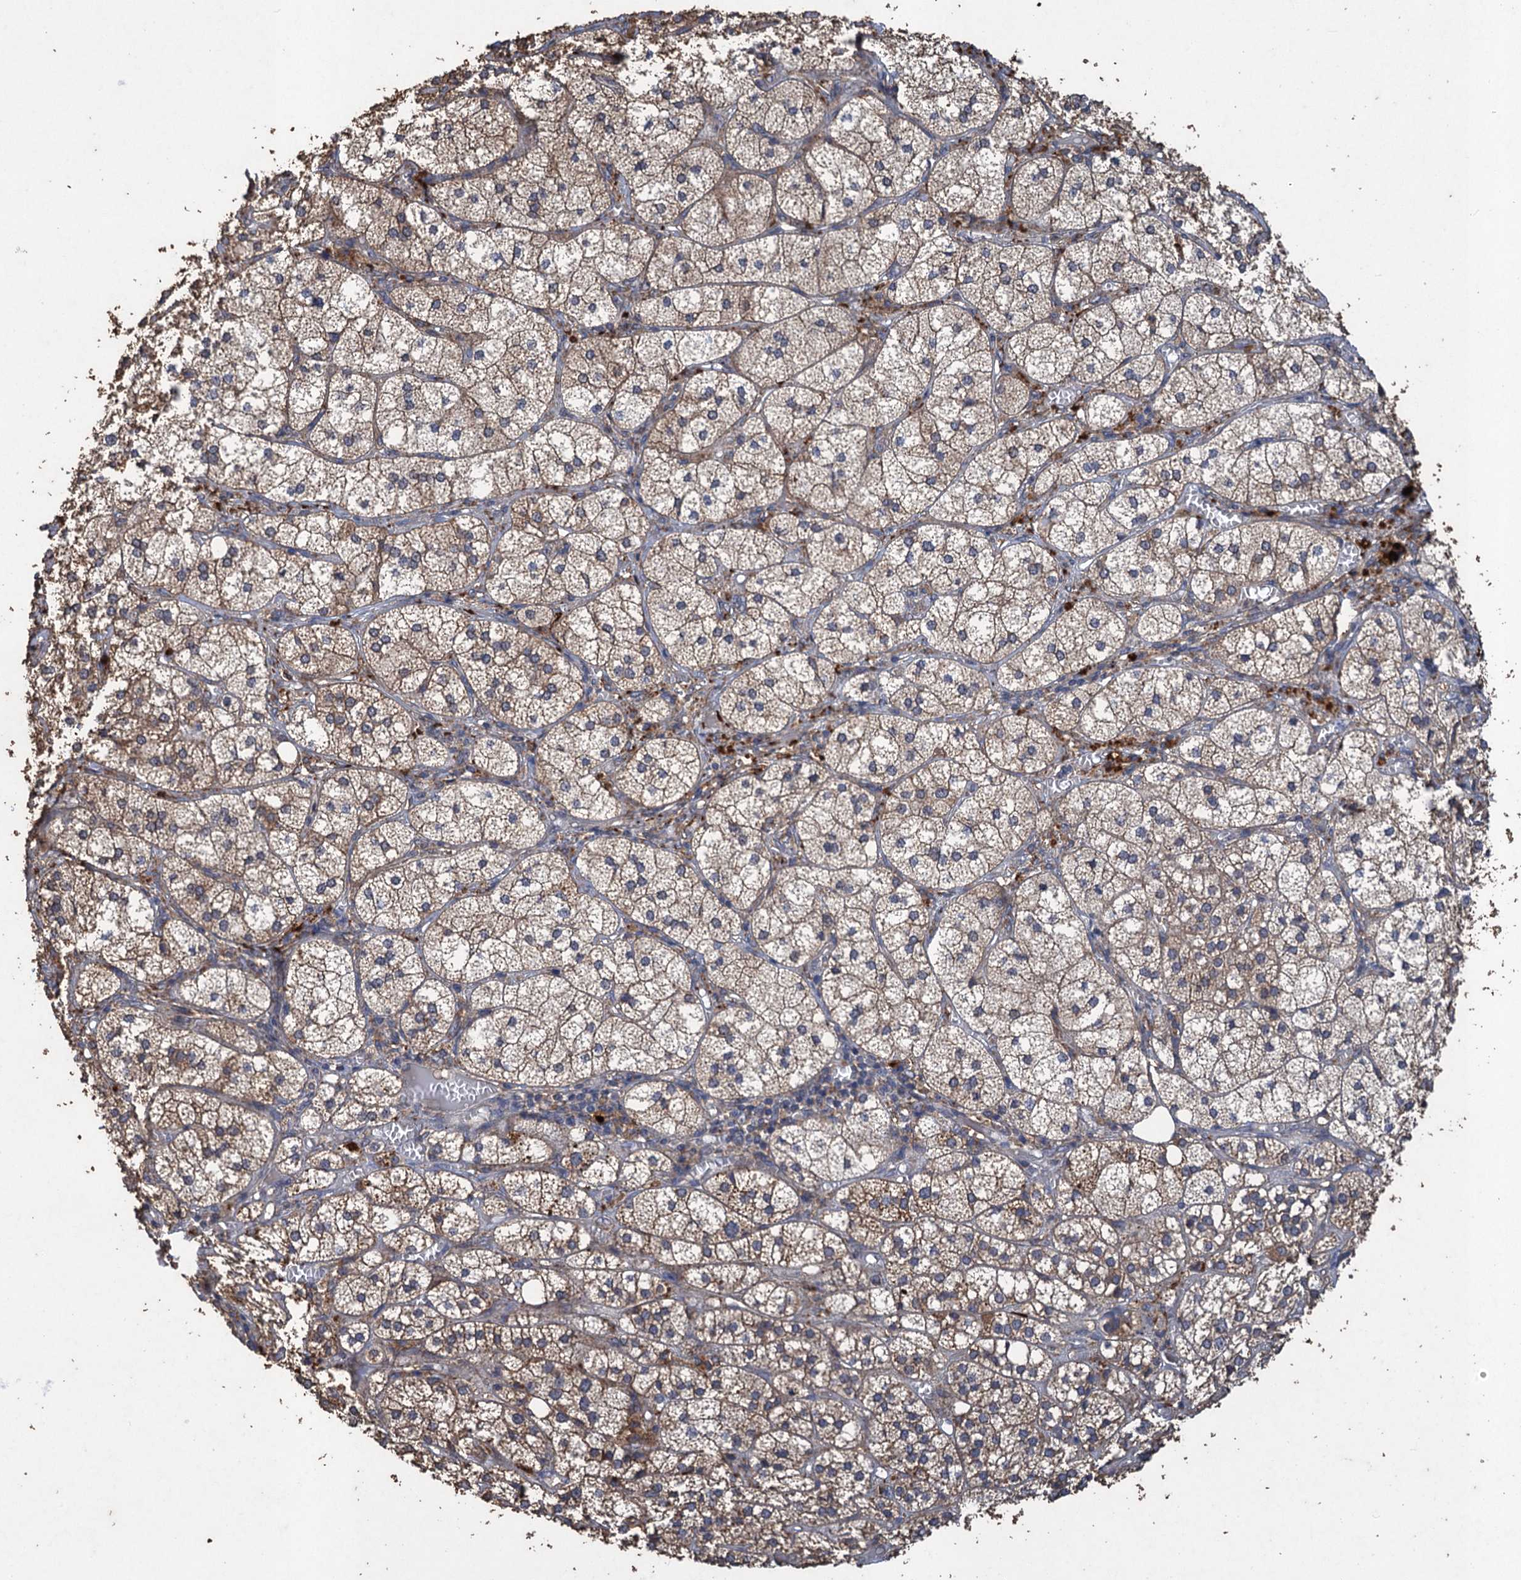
{"staining": {"intensity": "moderate", "quantity": ">75%", "location": "cytoplasmic/membranous"}, "tissue": "adrenal gland", "cell_type": "Glandular cells", "image_type": "normal", "snomed": [{"axis": "morphology", "description": "Normal tissue, NOS"}, {"axis": "topography", "description": "Adrenal gland"}], "caption": "Brown immunohistochemical staining in normal human adrenal gland displays moderate cytoplasmic/membranous staining in approximately >75% of glandular cells.", "gene": "SCUBE3", "patient": {"sex": "female", "age": 61}}